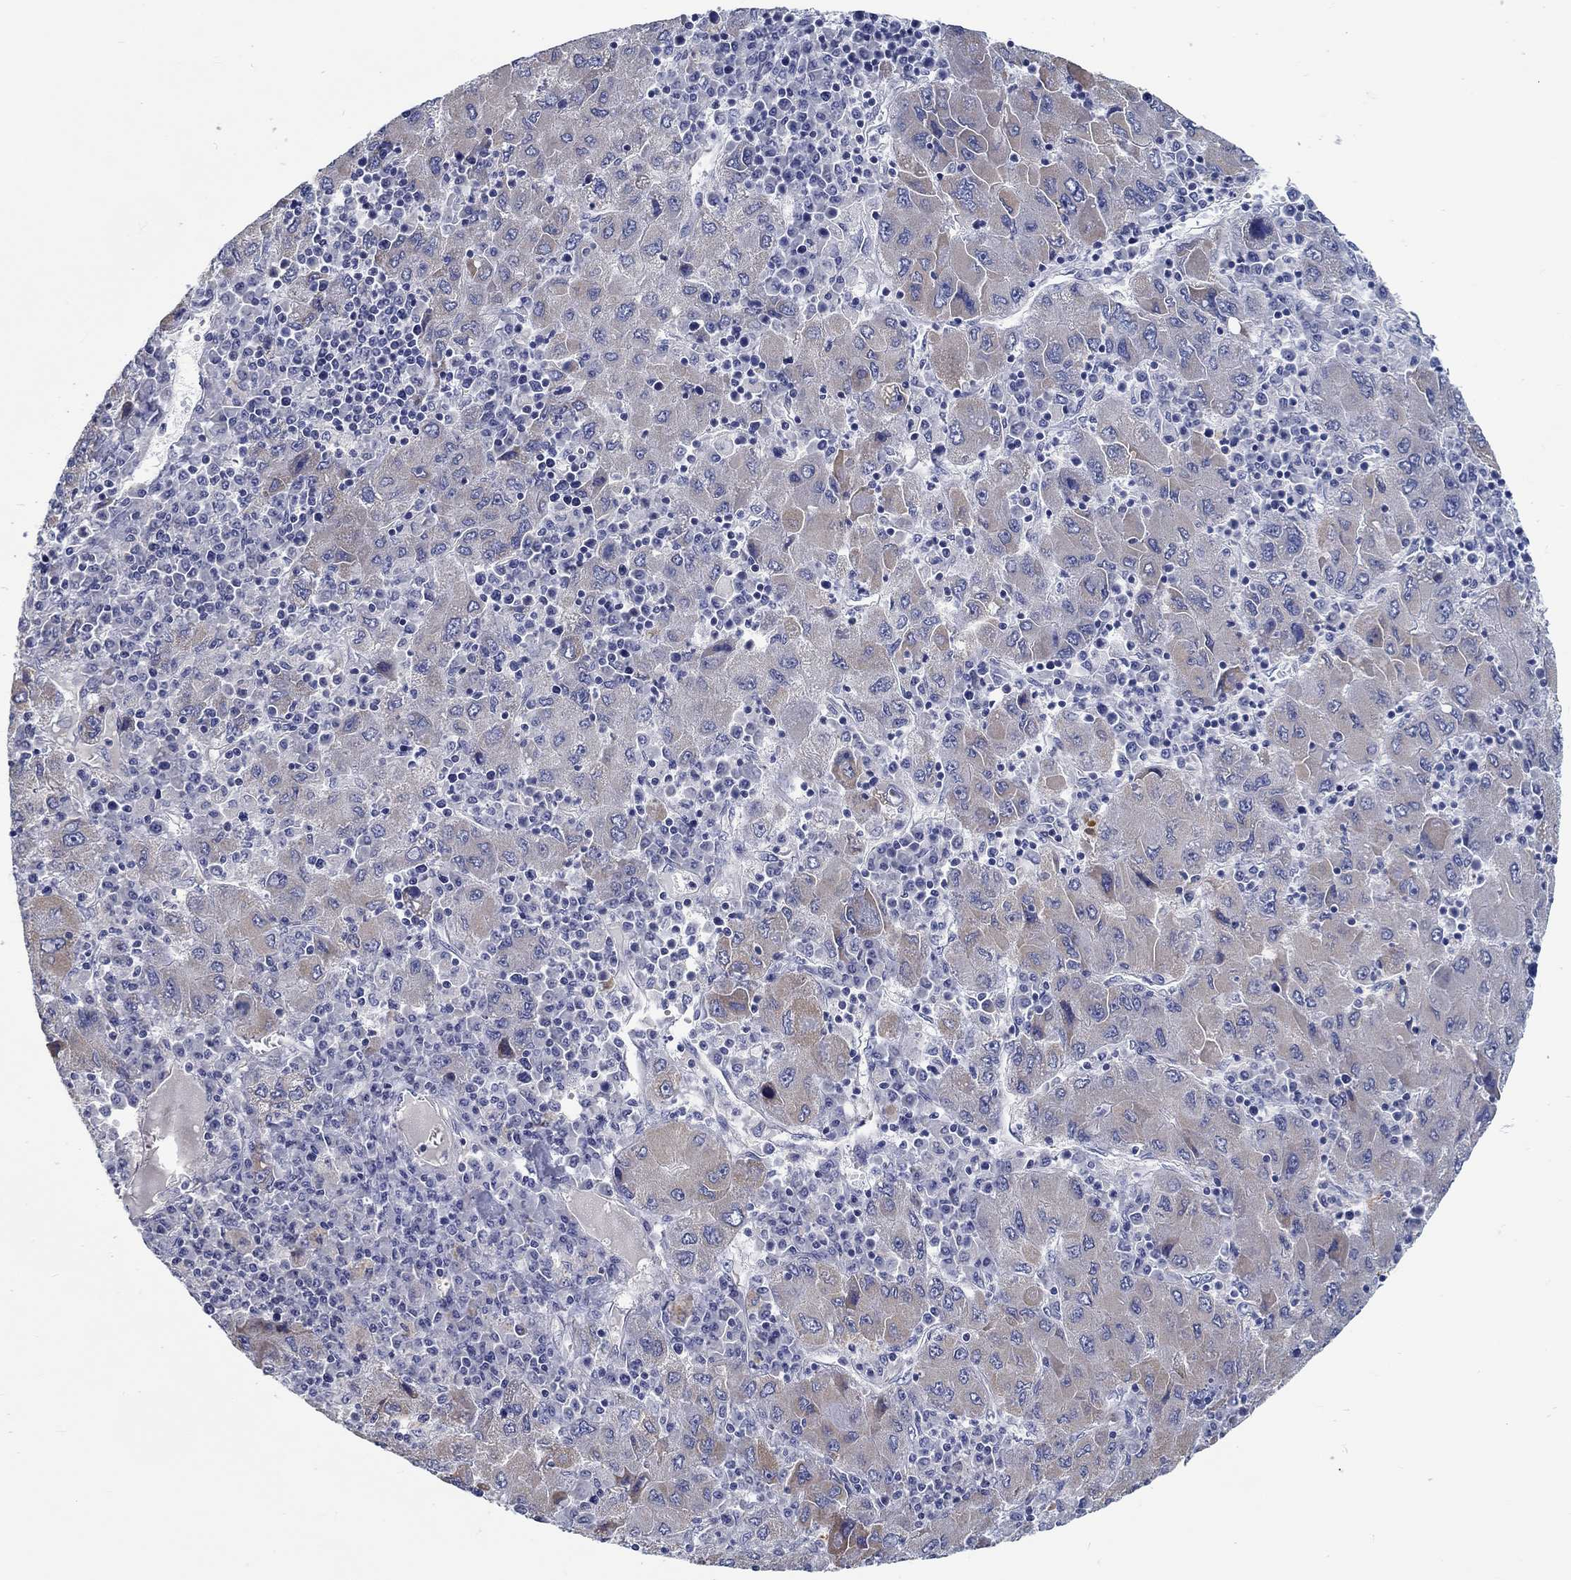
{"staining": {"intensity": "weak", "quantity": "<25%", "location": "cytoplasmic/membranous"}, "tissue": "liver cancer", "cell_type": "Tumor cells", "image_type": "cancer", "snomed": [{"axis": "morphology", "description": "Carcinoma, Hepatocellular, NOS"}, {"axis": "topography", "description": "Liver"}], "caption": "Immunohistochemistry (IHC) of human liver cancer (hepatocellular carcinoma) displays no expression in tumor cells.", "gene": "MYBPC1", "patient": {"sex": "male", "age": 75}}